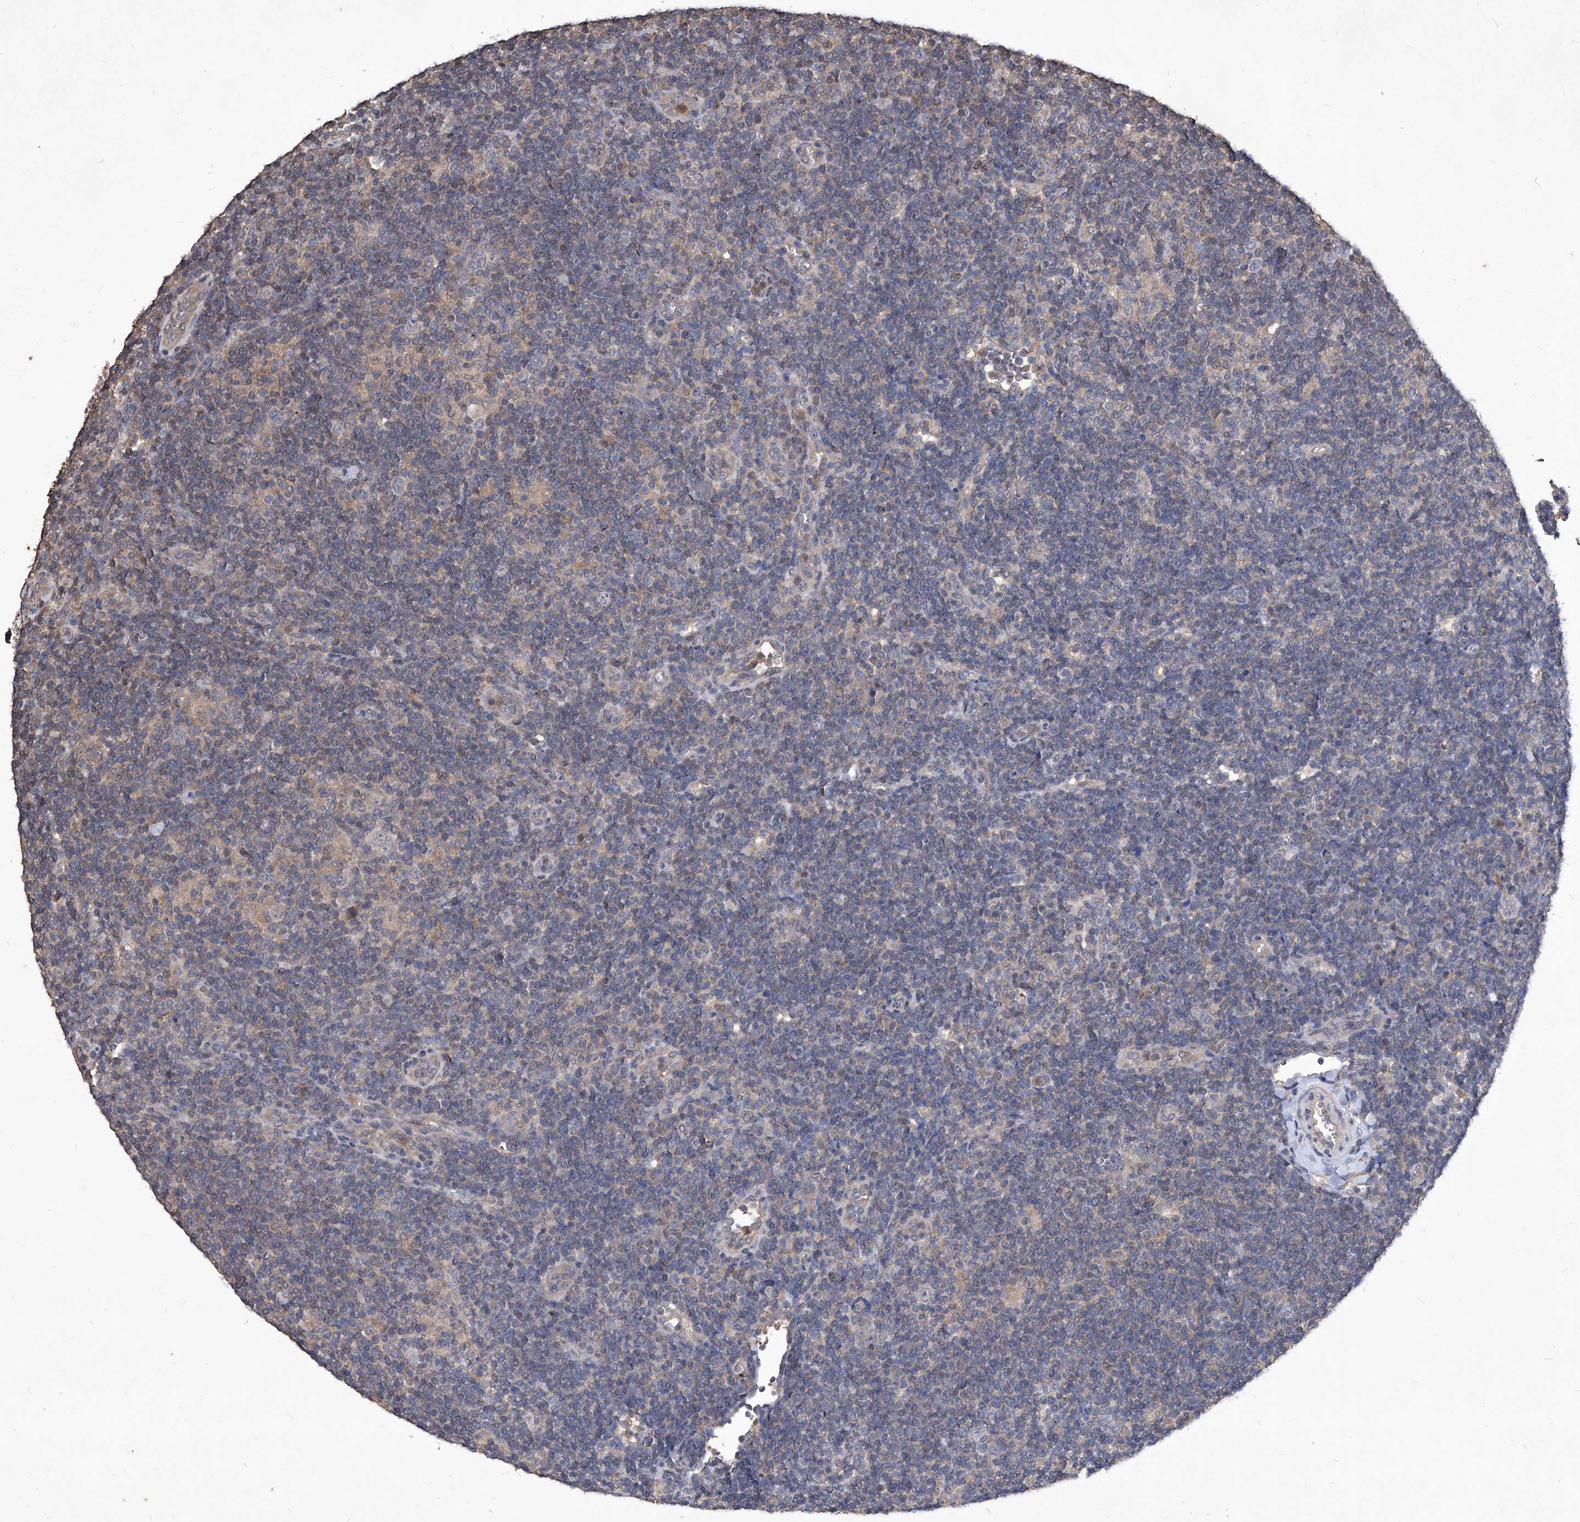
{"staining": {"intensity": "negative", "quantity": "none", "location": "none"}, "tissue": "lymphoma", "cell_type": "Tumor cells", "image_type": "cancer", "snomed": [{"axis": "morphology", "description": "Hodgkin's disease, NOS"}, {"axis": "topography", "description": "Lymph node"}], "caption": "This is an immunohistochemistry image of lymphoma. There is no staining in tumor cells.", "gene": "SYNGR1", "patient": {"sex": "female", "age": 57}}